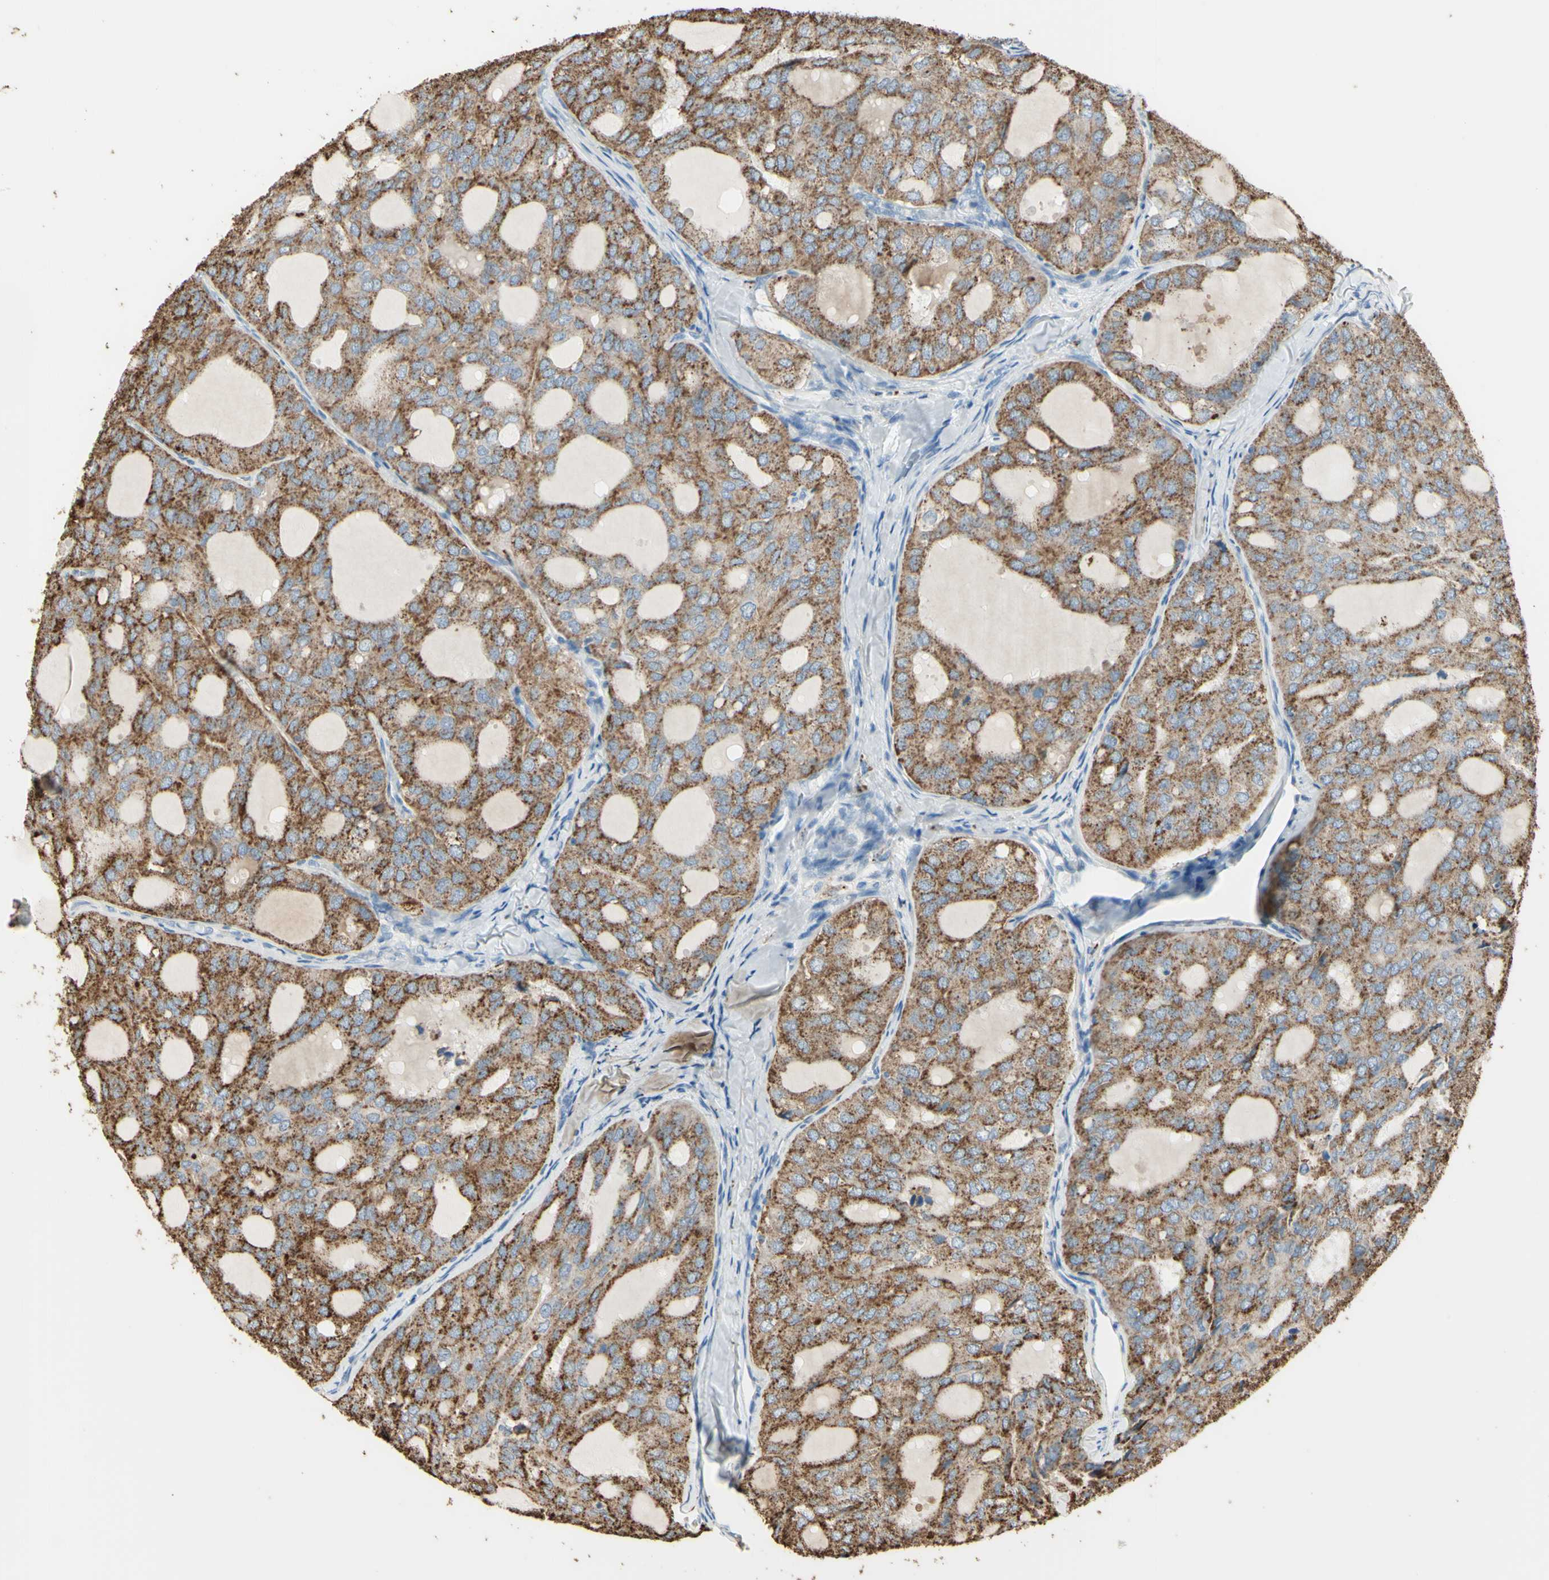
{"staining": {"intensity": "moderate", "quantity": ">75%", "location": "cytoplasmic/membranous"}, "tissue": "thyroid cancer", "cell_type": "Tumor cells", "image_type": "cancer", "snomed": [{"axis": "morphology", "description": "Follicular adenoma carcinoma, NOS"}, {"axis": "topography", "description": "Thyroid gland"}], "caption": "IHC of thyroid cancer (follicular adenoma carcinoma) demonstrates medium levels of moderate cytoplasmic/membranous positivity in approximately >75% of tumor cells.", "gene": "ANGPTL1", "patient": {"sex": "male", "age": 75}}